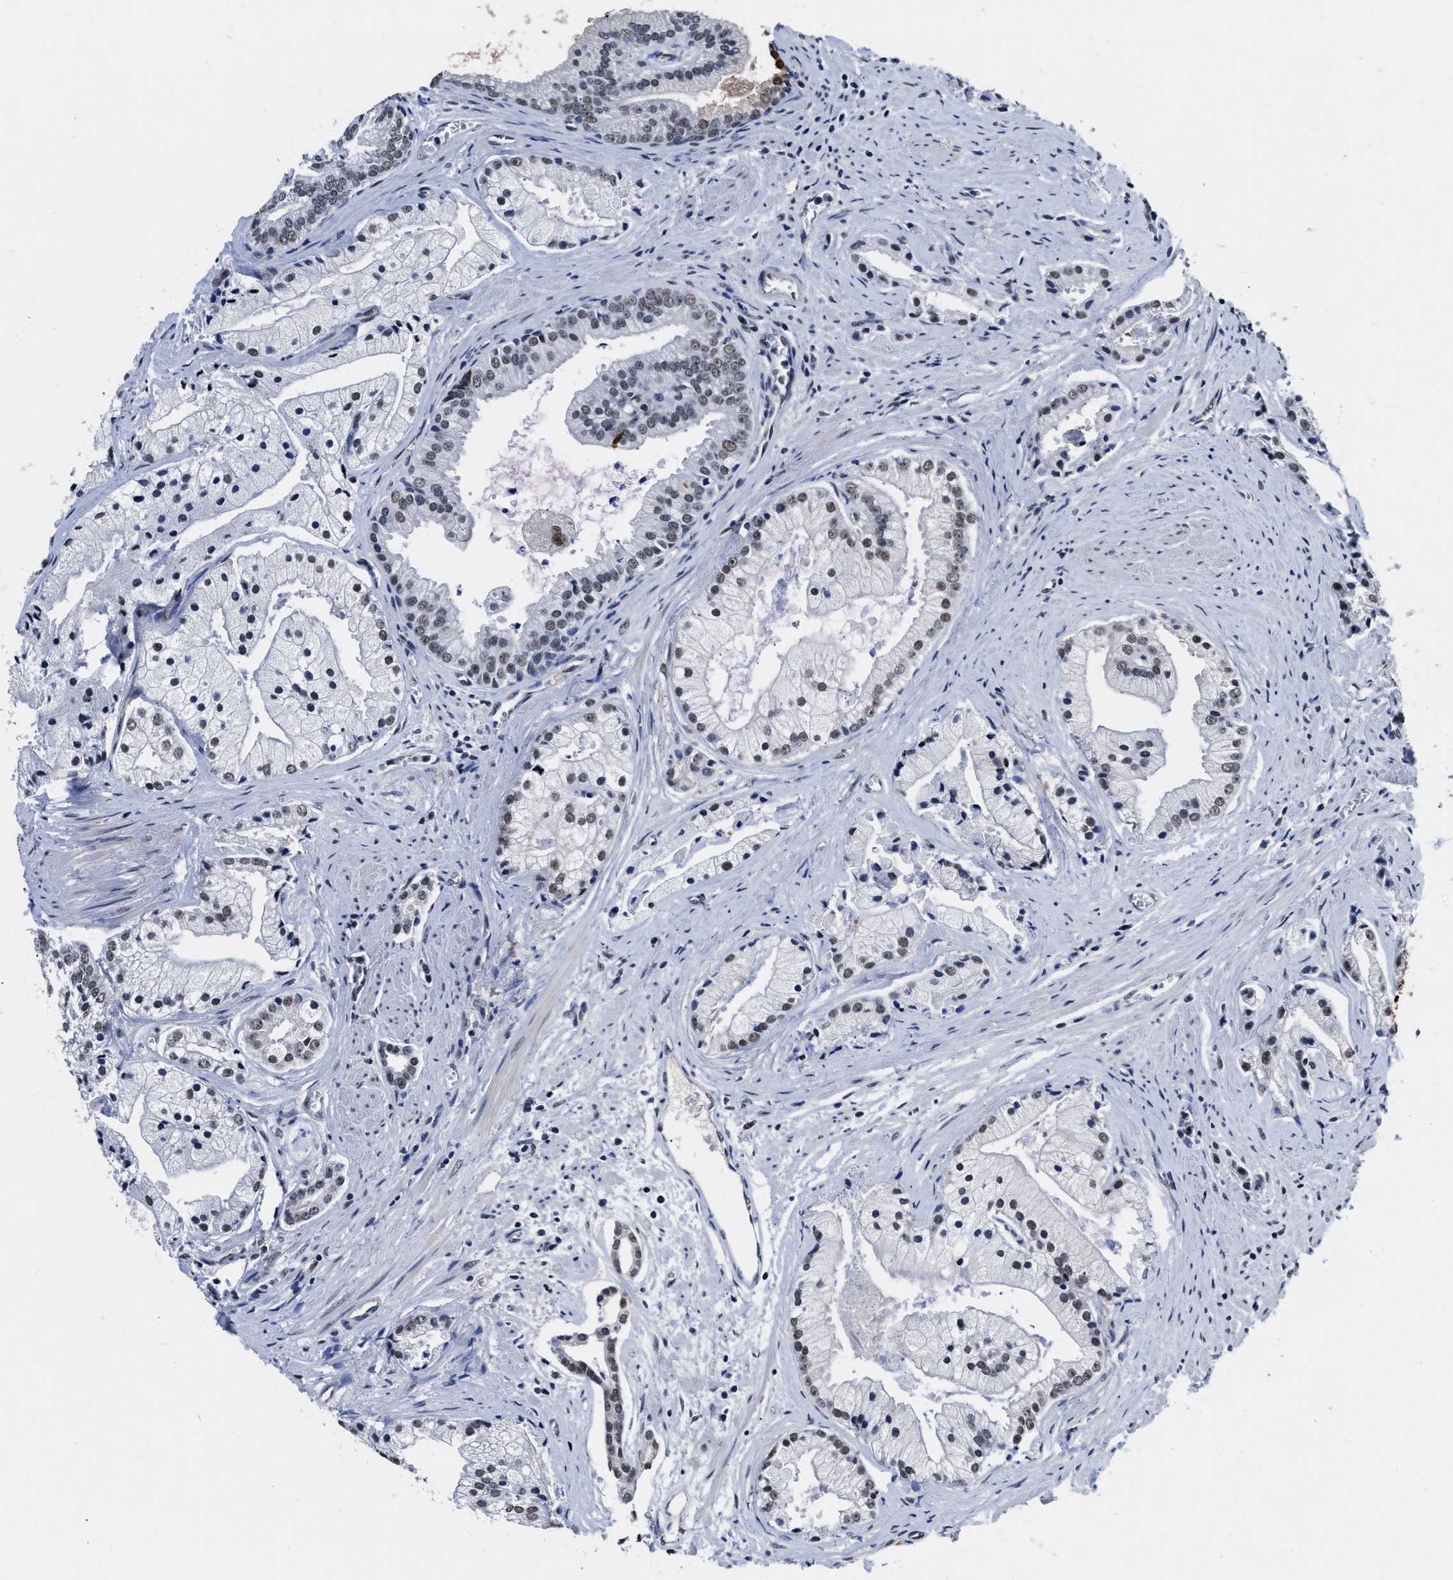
{"staining": {"intensity": "strong", "quantity": "<25%", "location": "cytoplasmic/membranous,nuclear"}, "tissue": "prostate cancer", "cell_type": "Tumor cells", "image_type": "cancer", "snomed": [{"axis": "morphology", "description": "Adenocarcinoma, High grade"}, {"axis": "topography", "description": "Prostate"}], "caption": "Prostate cancer stained with a protein marker demonstrates strong staining in tumor cells.", "gene": "CCNE1", "patient": {"sex": "male", "age": 67}}